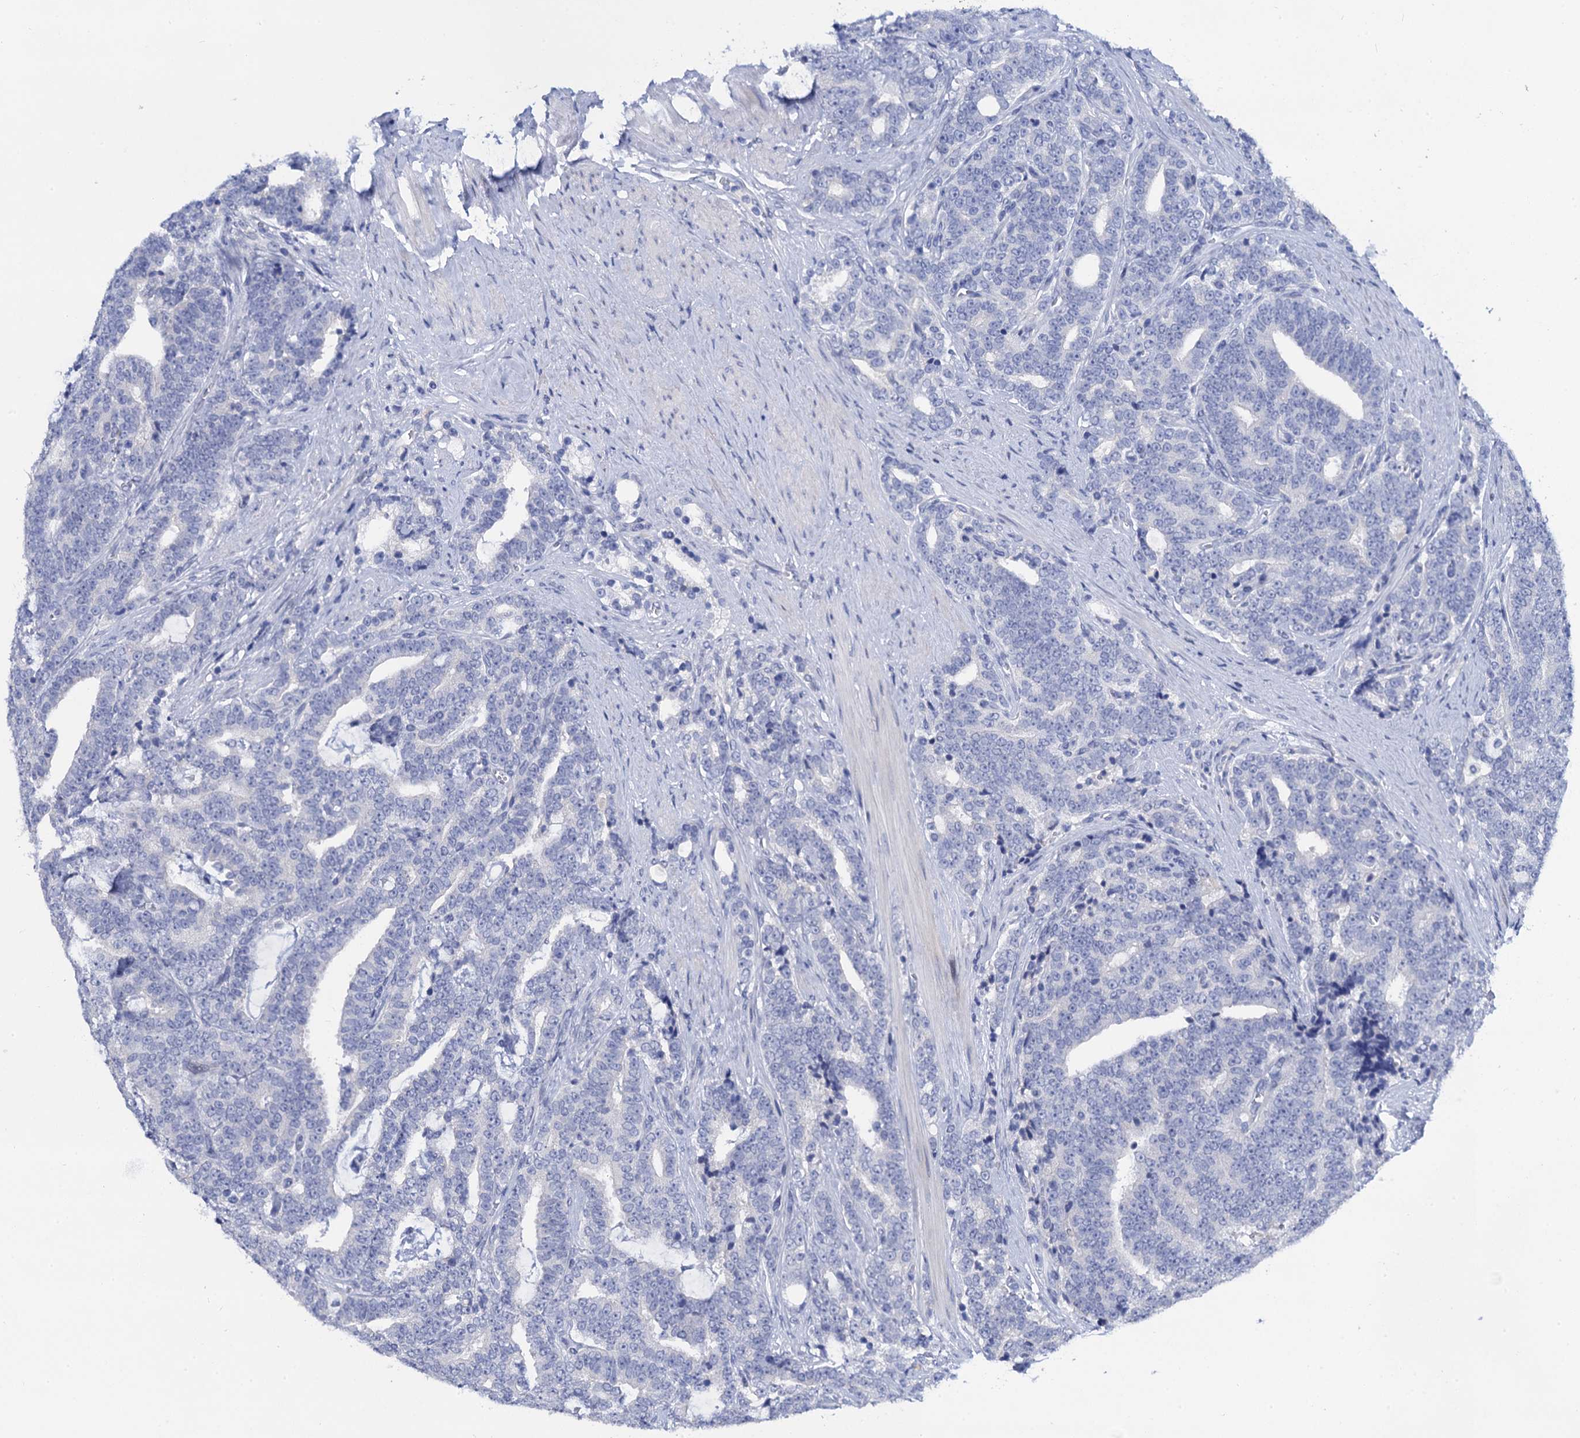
{"staining": {"intensity": "negative", "quantity": "none", "location": "none"}, "tissue": "prostate cancer", "cell_type": "Tumor cells", "image_type": "cancer", "snomed": [{"axis": "morphology", "description": "Adenocarcinoma, High grade"}, {"axis": "topography", "description": "Prostate and seminal vesicle, NOS"}], "caption": "IHC image of neoplastic tissue: prostate cancer stained with DAB demonstrates no significant protein staining in tumor cells.", "gene": "LYPD3", "patient": {"sex": "male", "age": 67}}